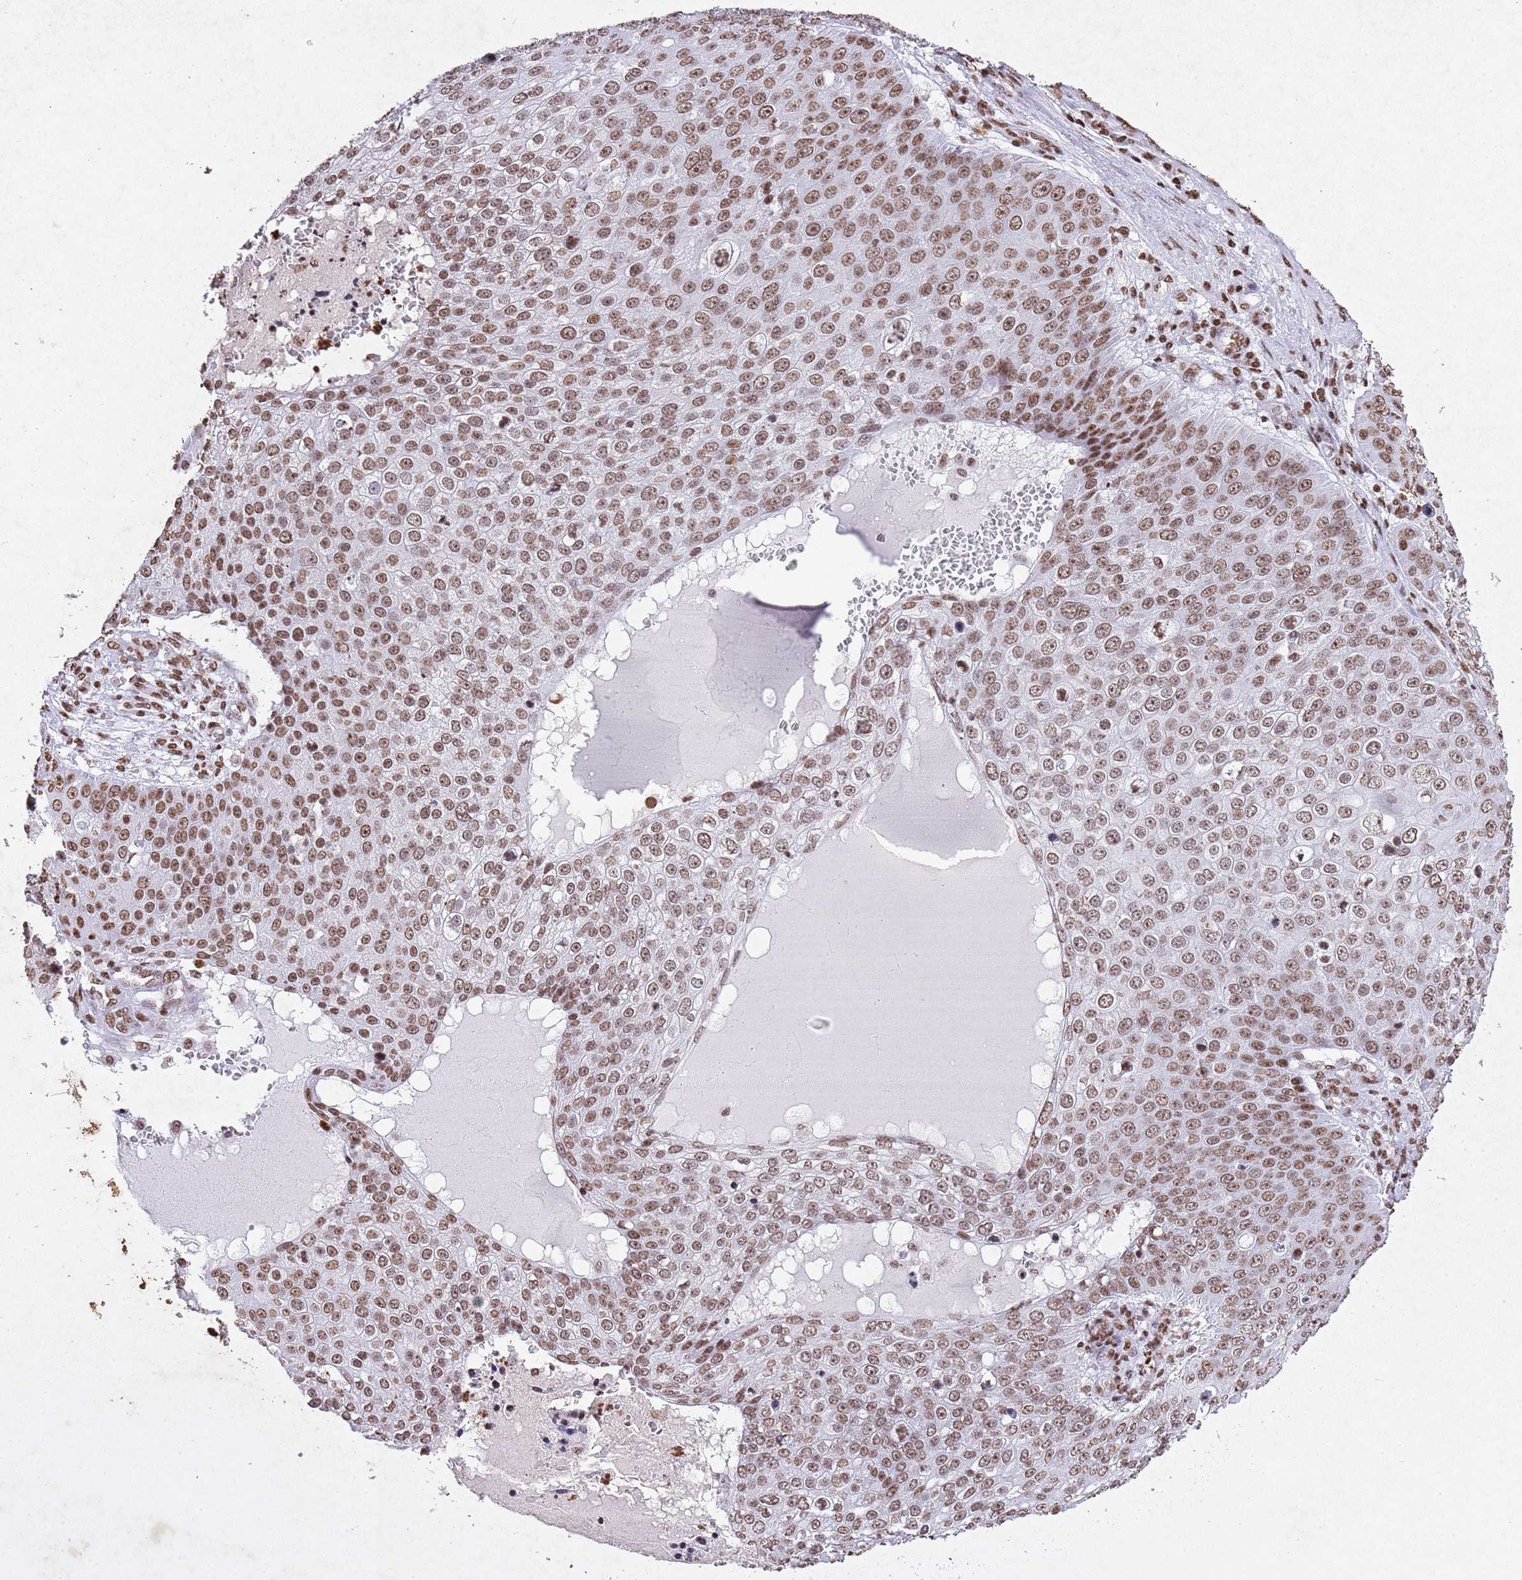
{"staining": {"intensity": "moderate", "quantity": ">75%", "location": "nuclear"}, "tissue": "skin cancer", "cell_type": "Tumor cells", "image_type": "cancer", "snomed": [{"axis": "morphology", "description": "Squamous cell carcinoma, NOS"}, {"axis": "topography", "description": "Skin"}], "caption": "High-magnification brightfield microscopy of squamous cell carcinoma (skin) stained with DAB (brown) and counterstained with hematoxylin (blue). tumor cells exhibit moderate nuclear expression is appreciated in about>75% of cells.", "gene": "BMAL1", "patient": {"sex": "male", "age": 71}}